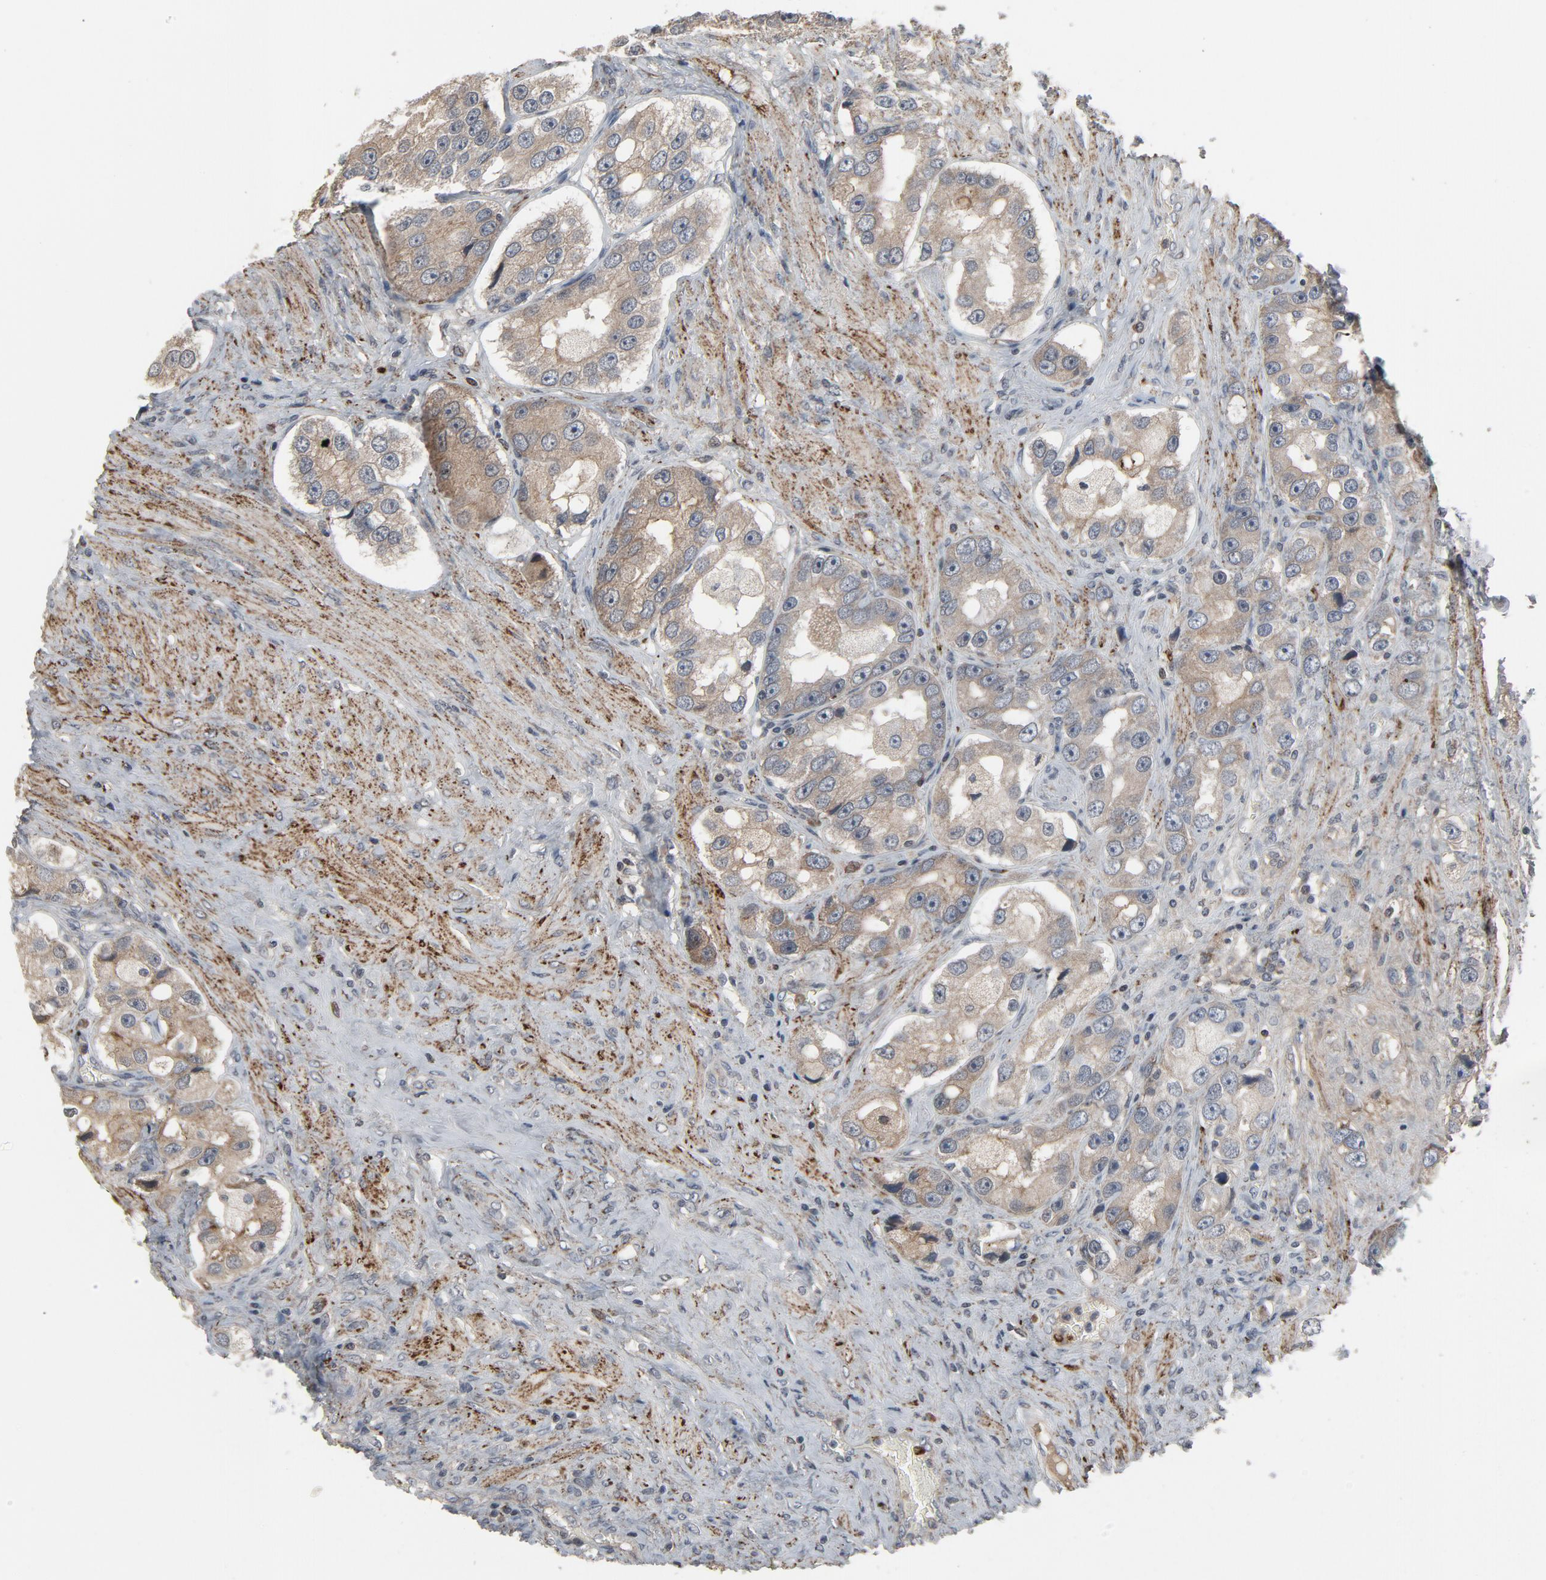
{"staining": {"intensity": "negative", "quantity": "none", "location": "none"}, "tissue": "prostate cancer", "cell_type": "Tumor cells", "image_type": "cancer", "snomed": [{"axis": "morphology", "description": "Adenocarcinoma, High grade"}, {"axis": "topography", "description": "Prostate"}], "caption": "Adenocarcinoma (high-grade) (prostate) was stained to show a protein in brown. There is no significant expression in tumor cells.", "gene": "PDZD4", "patient": {"sex": "male", "age": 63}}